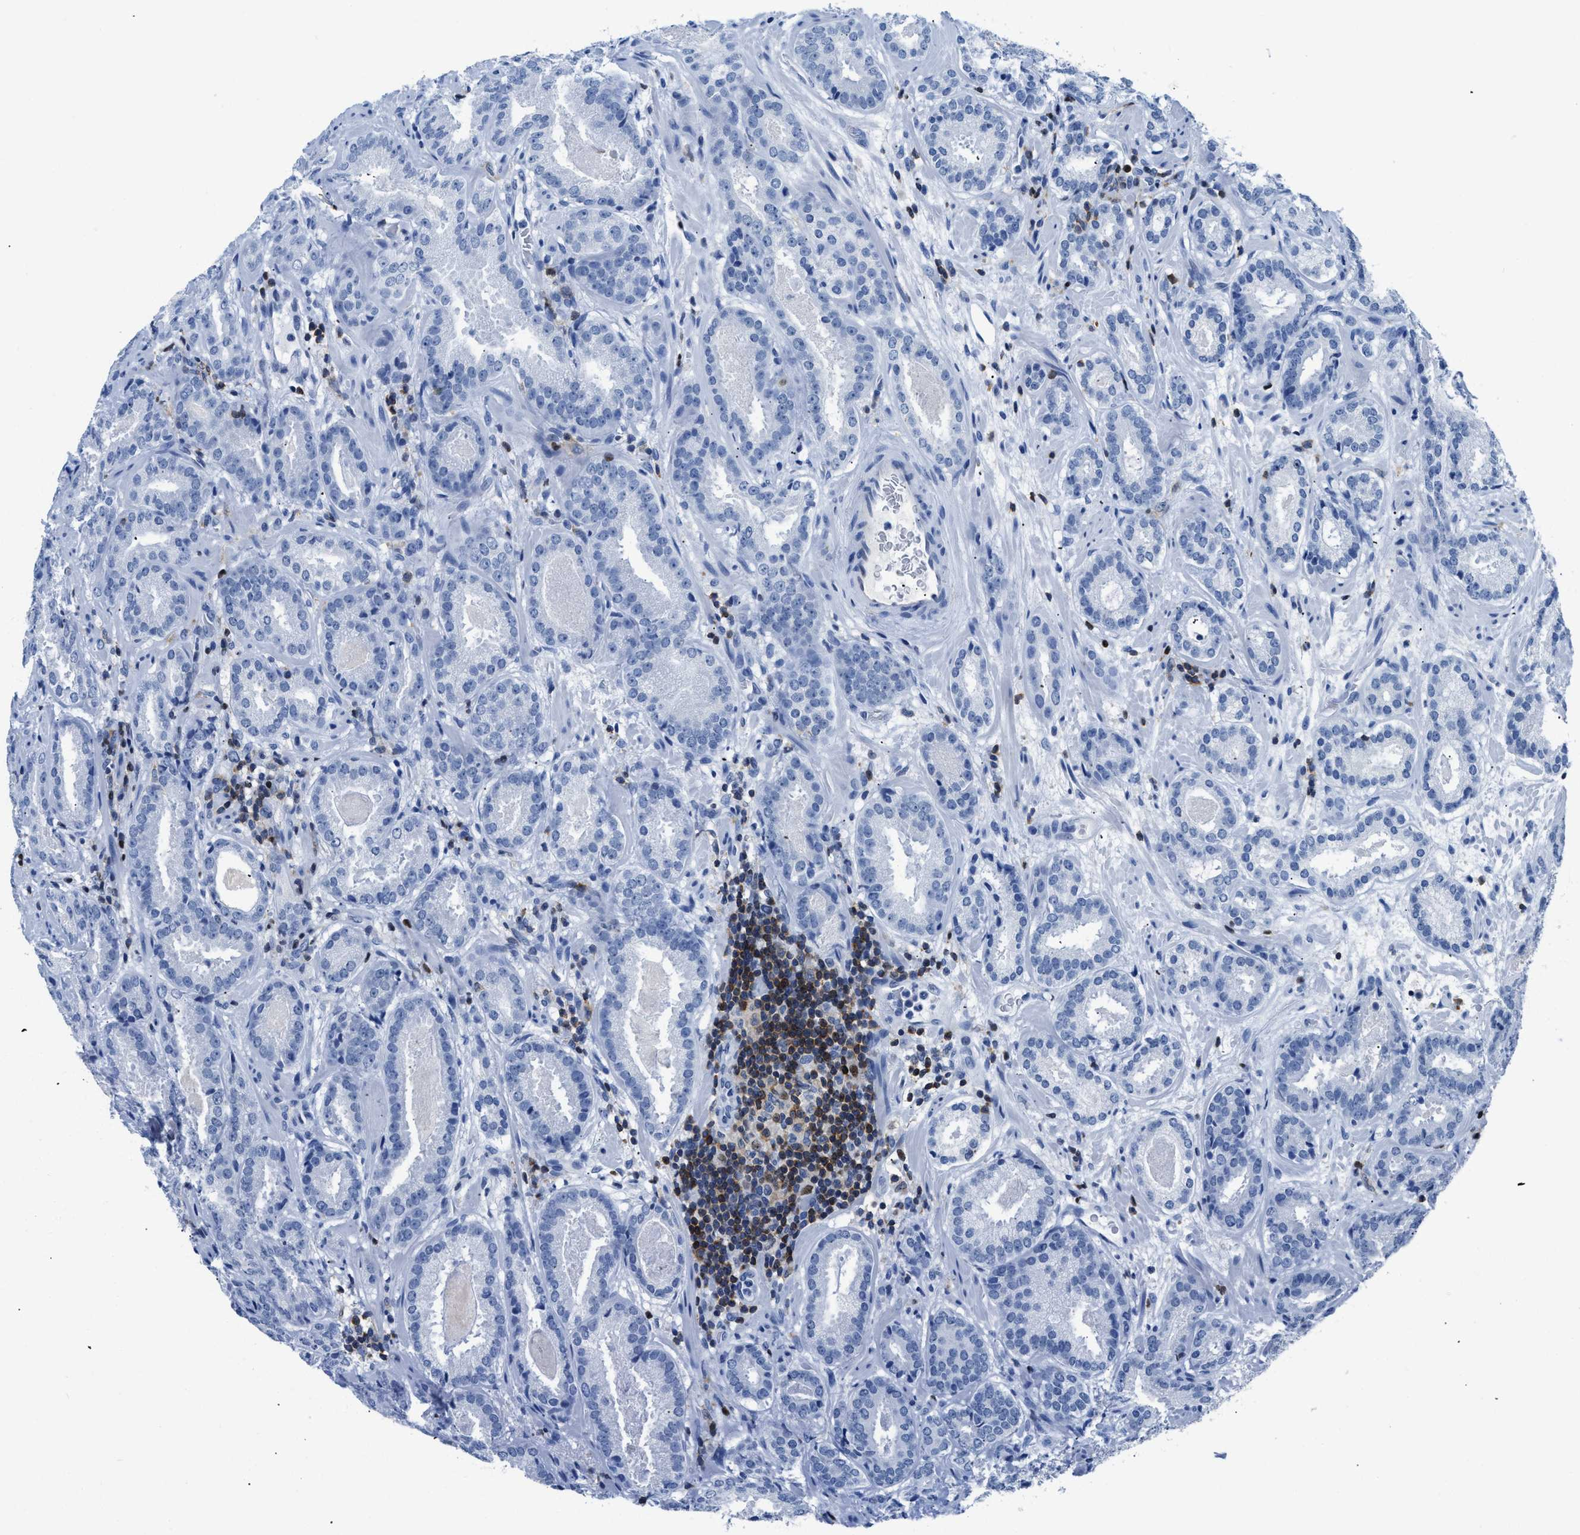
{"staining": {"intensity": "negative", "quantity": "none", "location": "none"}, "tissue": "prostate cancer", "cell_type": "Tumor cells", "image_type": "cancer", "snomed": [{"axis": "morphology", "description": "Adenocarcinoma, Low grade"}, {"axis": "topography", "description": "Prostate"}], "caption": "Tumor cells are negative for brown protein staining in prostate cancer (low-grade adenocarcinoma).", "gene": "NFATC2", "patient": {"sex": "male", "age": 69}}